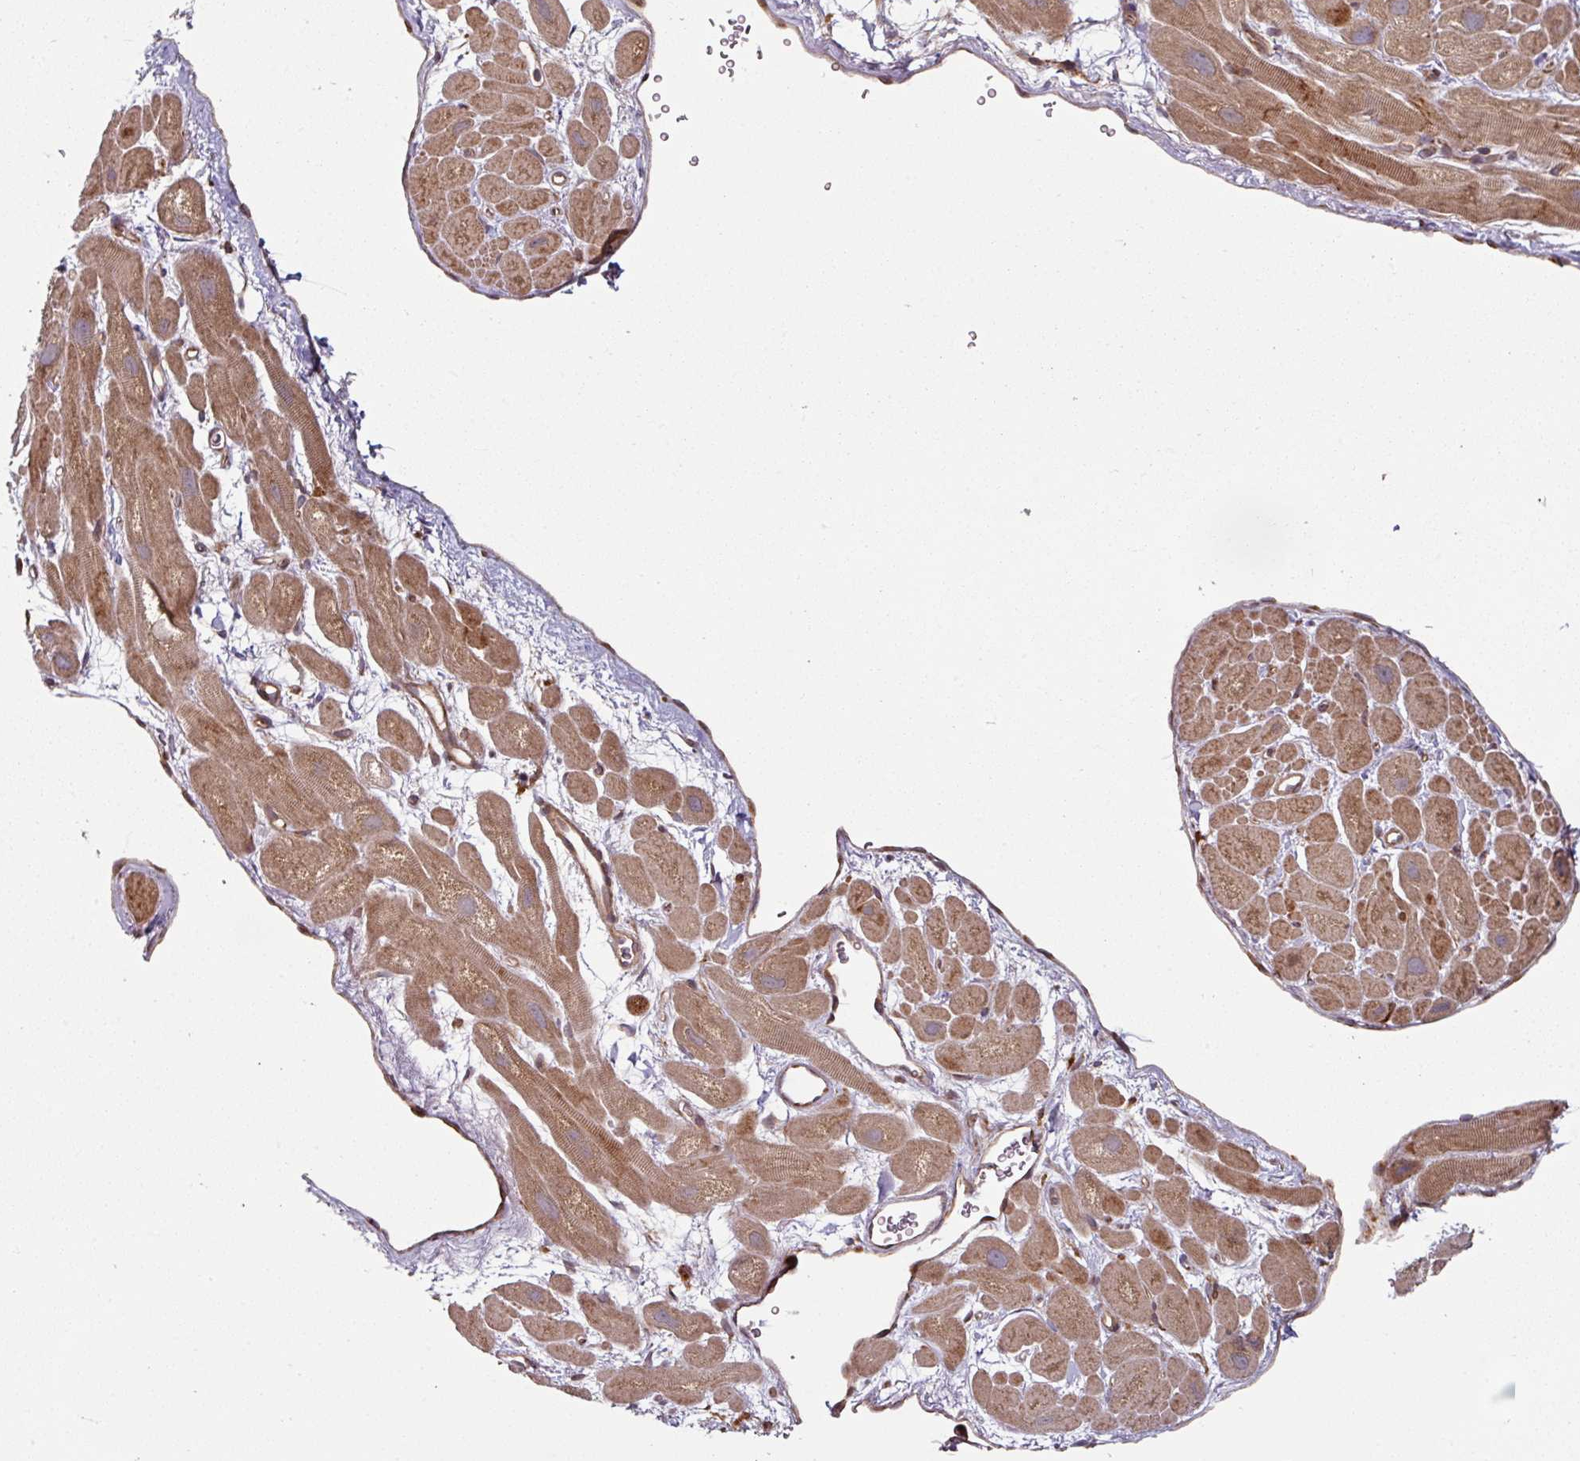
{"staining": {"intensity": "moderate", "quantity": ">75%", "location": "cytoplasmic/membranous"}, "tissue": "heart muscle", "cell_type": "Cardiomyocytes", "image_type": "normal", "snomed": [{"axis": "morphology", "description": "Normal tissue, NOS"}, {"axis": "topography", "description": "Heart"}], "caption": "This image reveals normal heart muscle stained with IHC to label a protein in brown. The cytoplasmic/membranous of cardiomyocytes show moderate positivity for the protein. Nuclei are counter-stained blue.", "gene": "RAB5A", "patient": {"sex": "male", "age": 49}}